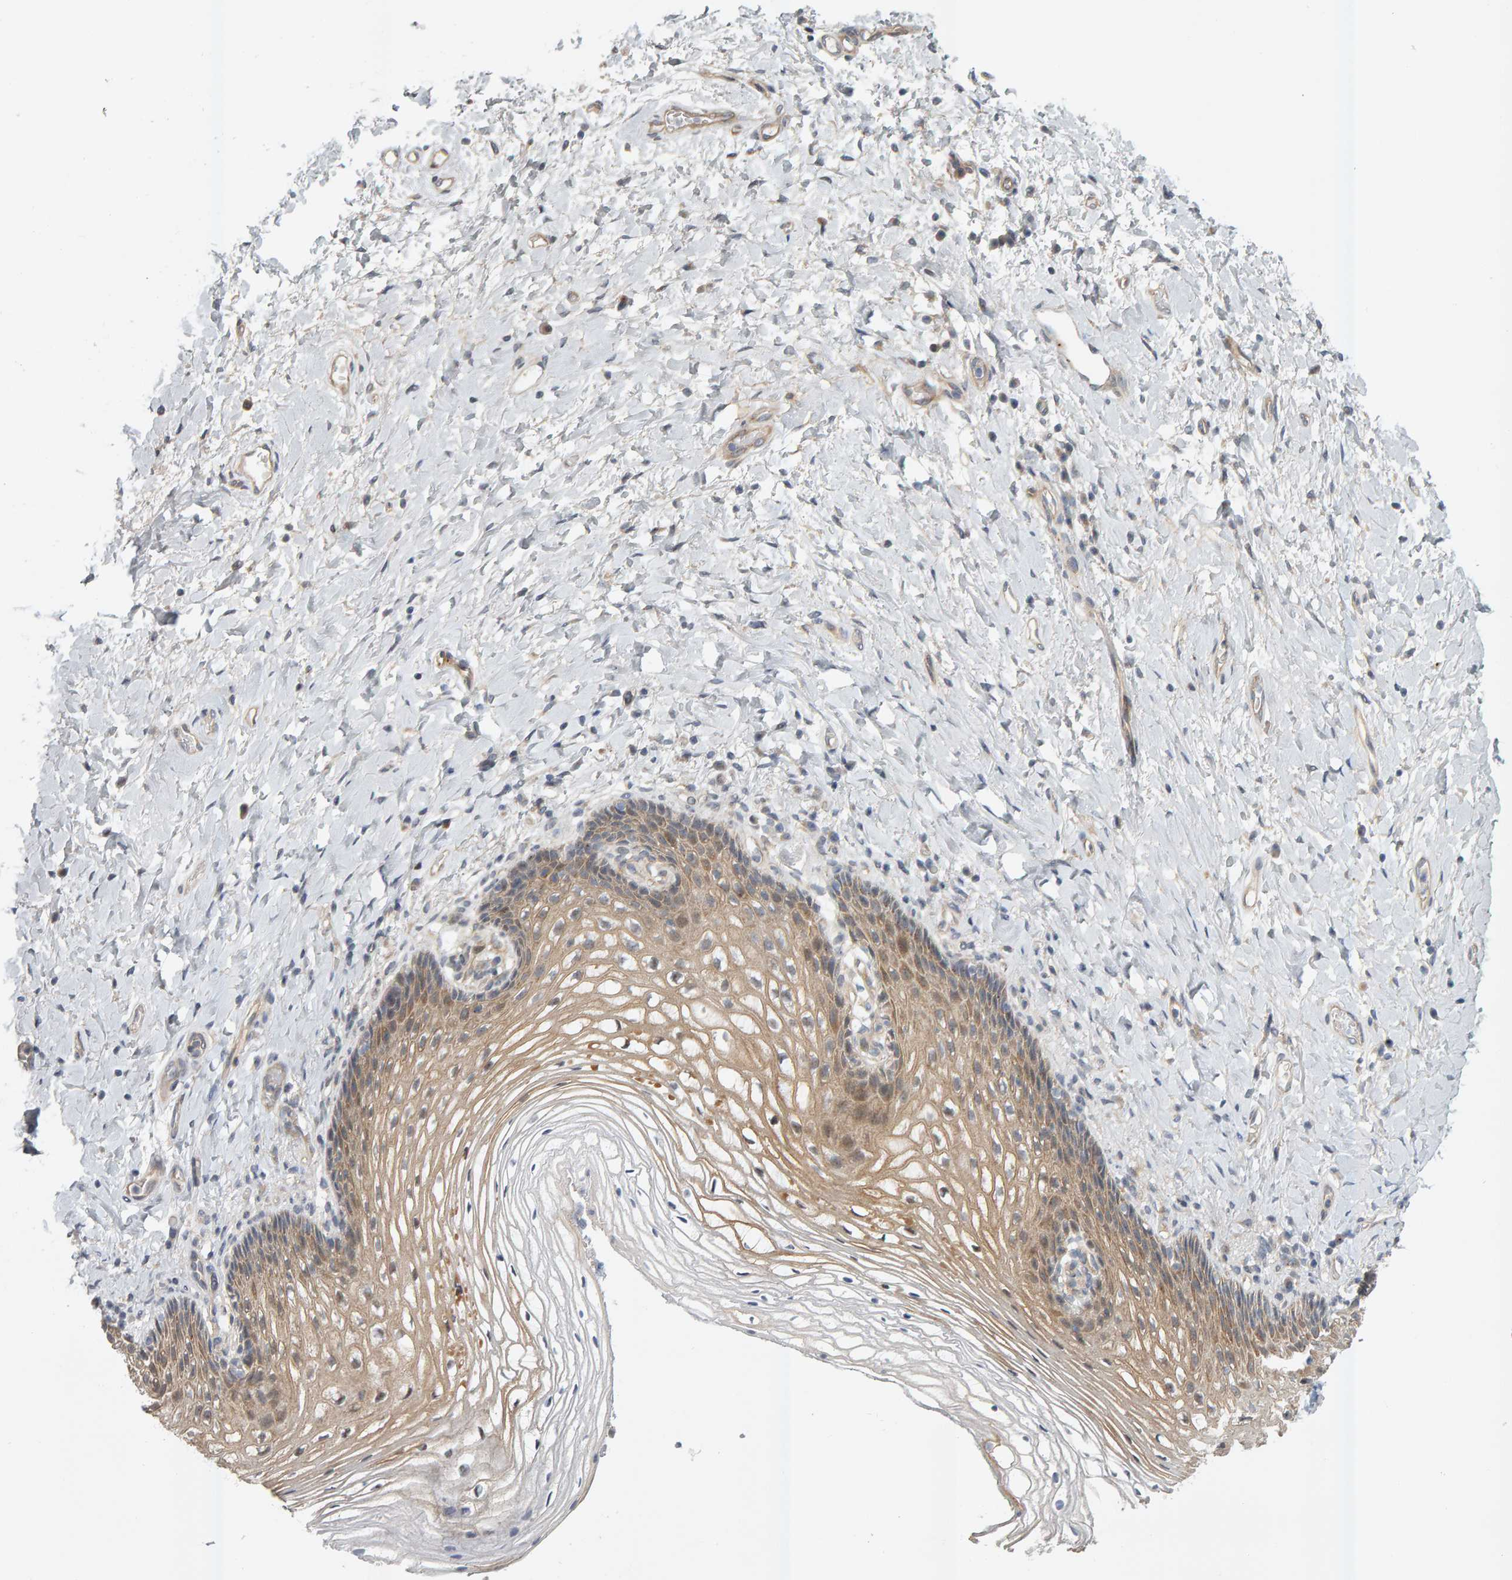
{"staining": {"intensity": "weak", "quantity": ">75%", "location": "cytoplasmic/membranous"}, "tissue": "vagina", "cell_type": "Squamous epithelial cells", "image_type": "normal", "snomed": [{"axis": "morphology", "description": "Normal tissue, NOS"}, {"axis": "topography", "description": "Vagina"}], "caption": "Protein staining of unremarkable vagina exhibits weak cytoplasmic/membranous staining in approximately >75% of squamous epithelial cells.", "gene": "ZNF160", "patient": {"sex": "female", "age": 60}}